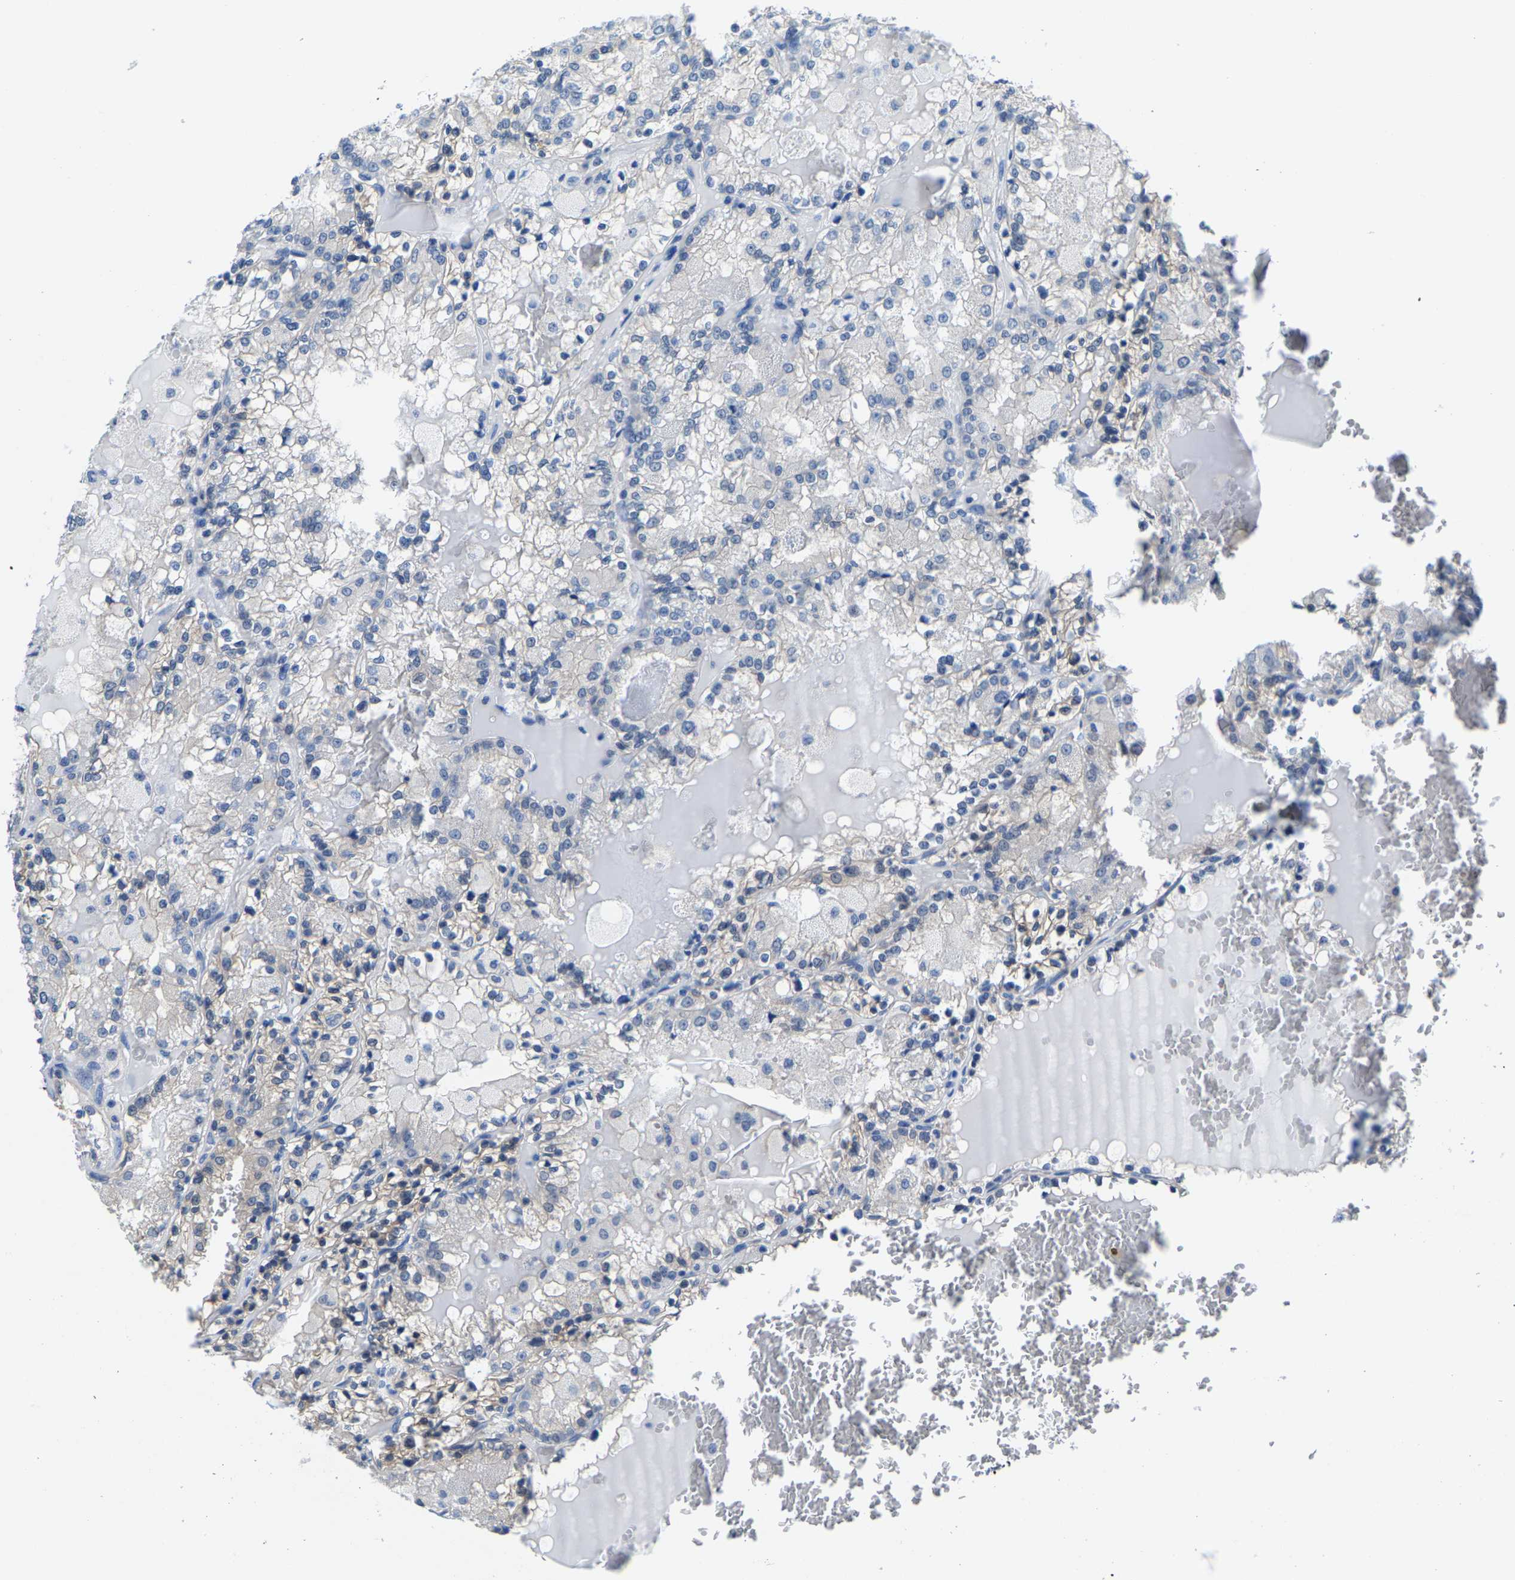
{"staining": {"intensity": "negative", "quantity": "none", "location": "none"}, "tissue": "renal cancer", "cell_type": "Tumor cells", "image_type": "cancer", "snomed": [{"axis": "morphology", "description": "Adenocarcinoma, NOS"}, {"axis": "topography", "description": "Kidney"}], "caption": "The immunohistochemistry (IHC) photomicrograph has no significant expression in tumor cells of adenocarcinoma (renal) tissue.", "gene": "SSH3", "patient": {"sex": "female", "age": 56}}